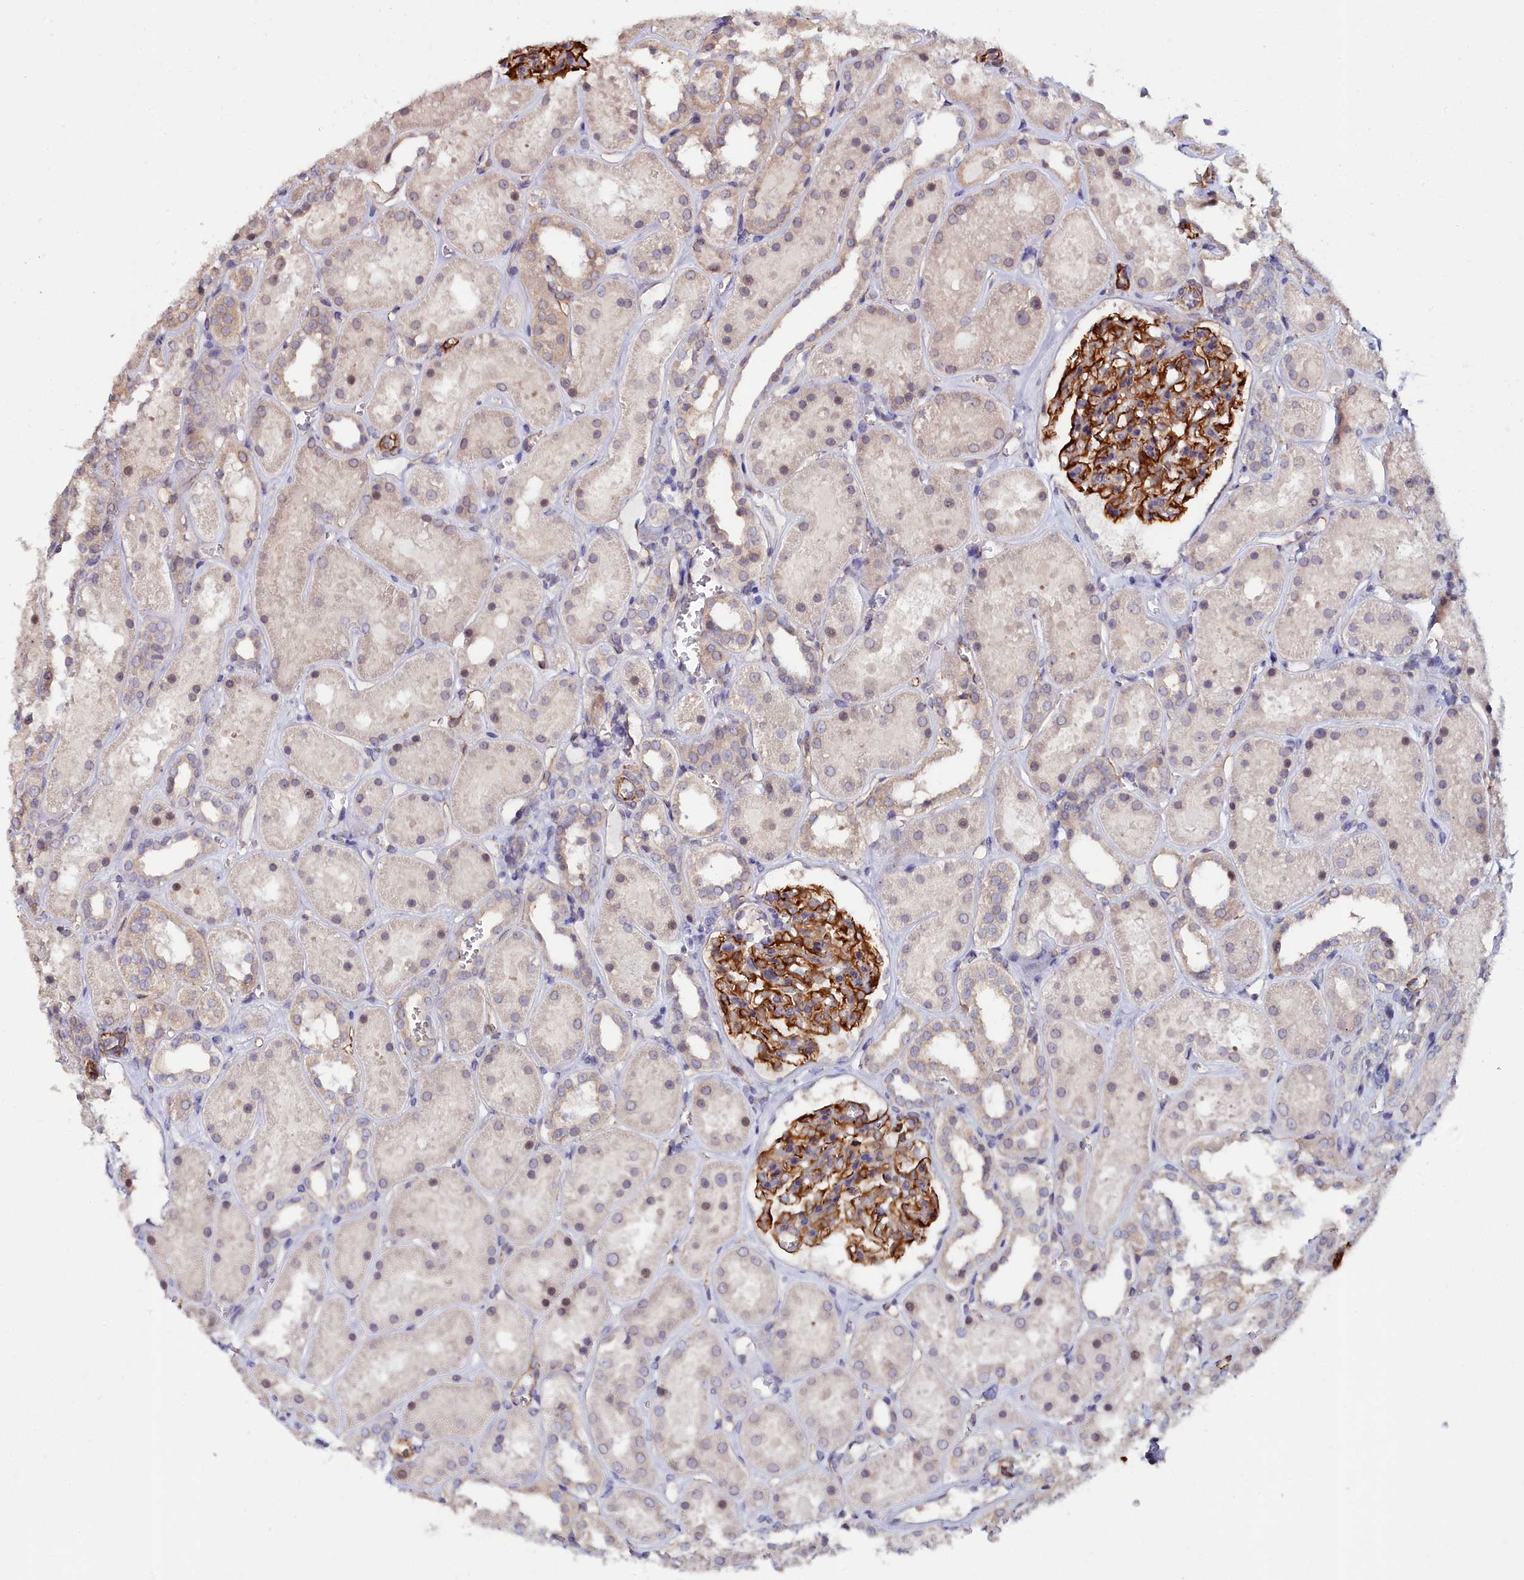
{"staining": {"intensity": "strong", "quantity": ">75%", "location": "cytoplasmic/membranous"}, "tissue": "kidney", "cell_type": "Cells in glomeruli", "image_type": "normal", "snomed": [{"axis": "morphology", "description": "Normal tissue, NOS"}, {"axis": "topography", "description": "Kidney"}], "caption": "The immunohistochemical stain labels strong cytoplasmic/membranous staining in cells in glomeruli of unremarkable kidney.", "gene": "C4orf19", "patient": {"sex": "female", "age": 41}}